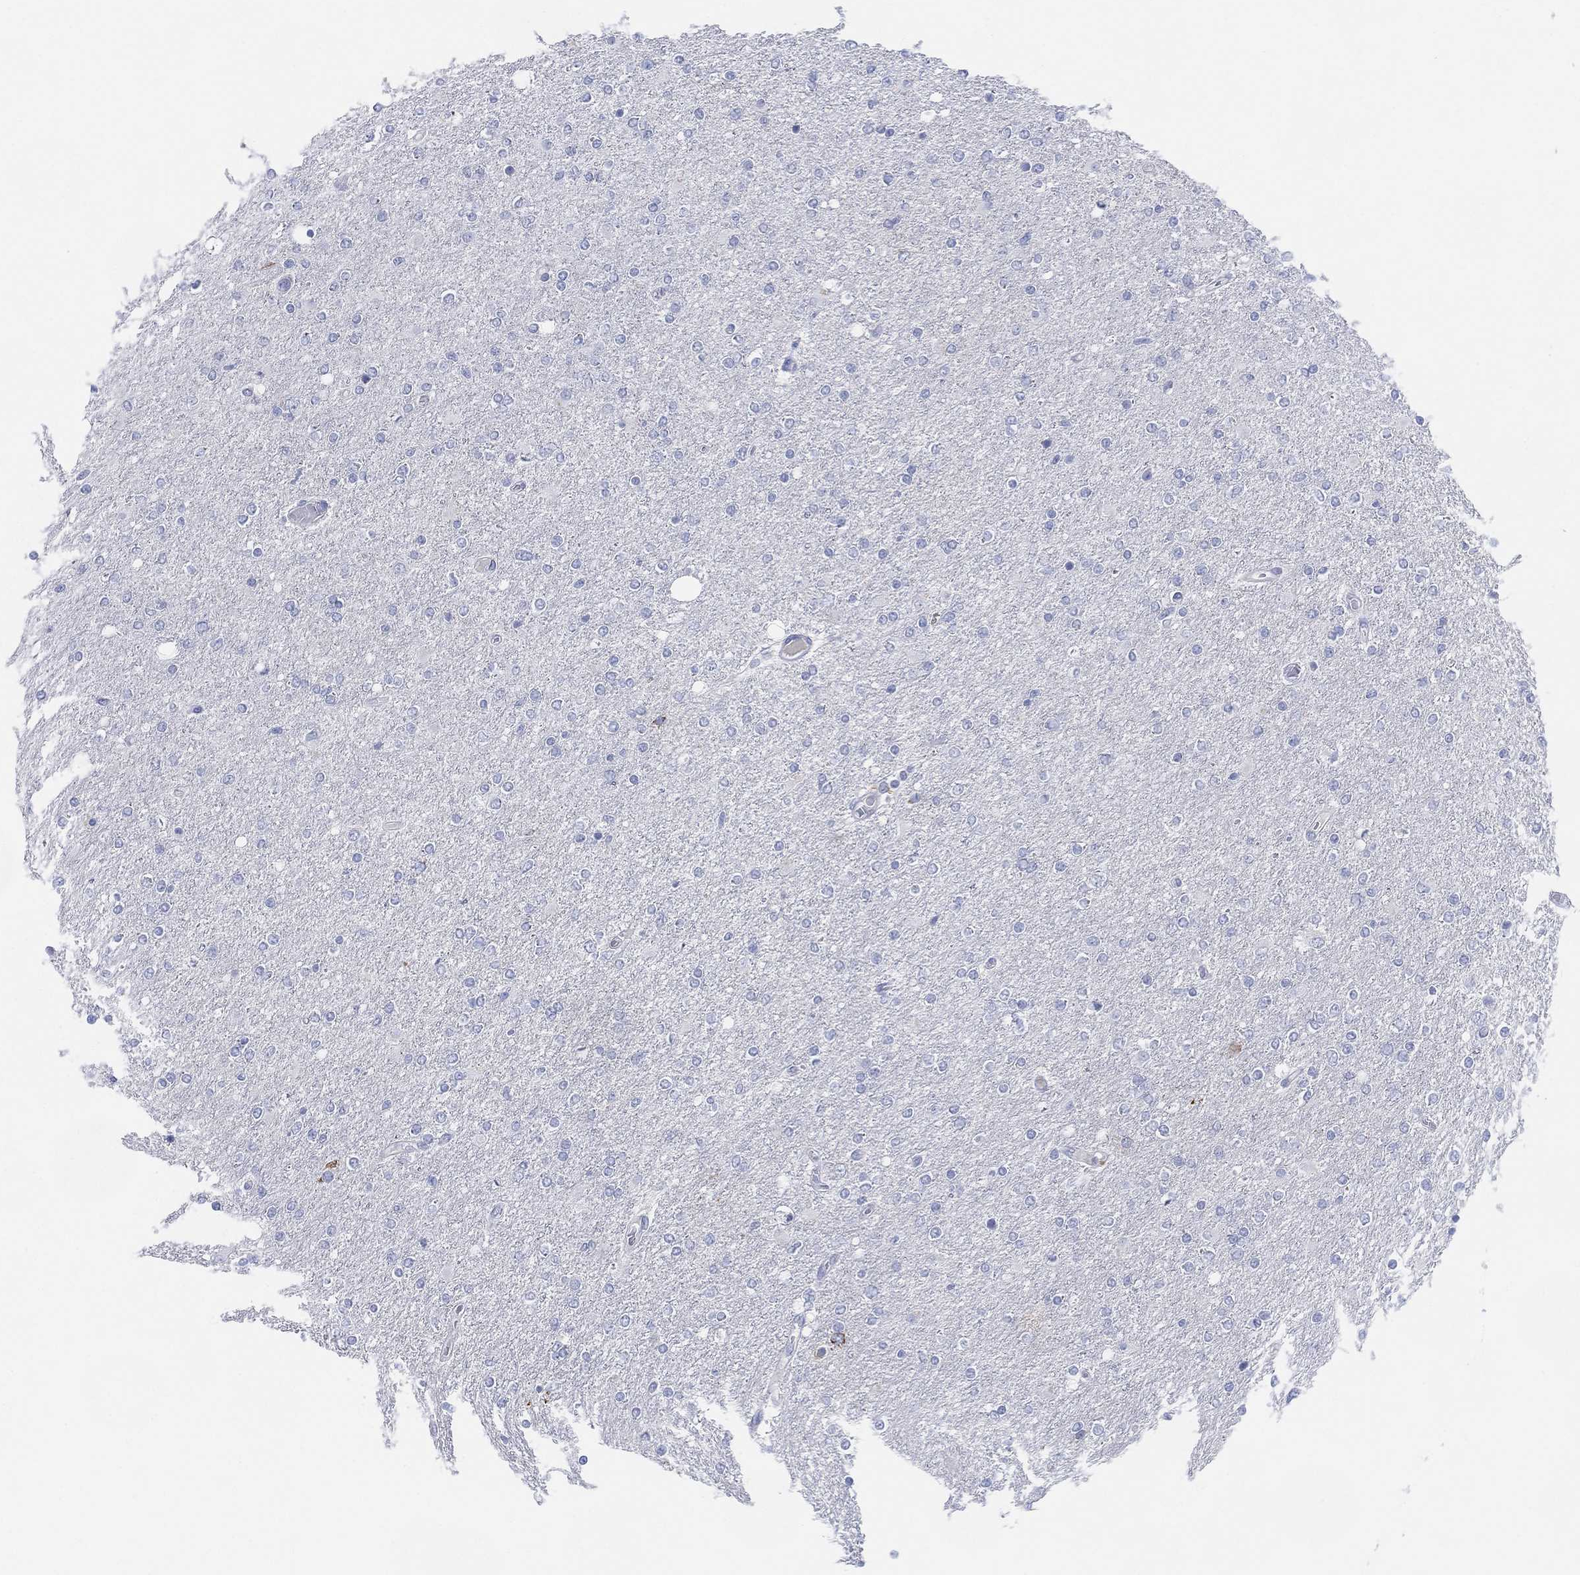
{"staining": {"intensity": "negative", "quantity": "none", "location": "none"}, "tissue": "glioma", "cell_type": "Tumor cells", "image_type": "cancer", "snomed": [{"axis": "morphology", "description": "Glioma, malignant, High grade"}, {"axis": "topography", "description": "Cerebral cortex"}], "caption": "High power microscopy micrograph of an immunohistochemistry (IHC) histopathology image of glioma, revealing no significant expression in tumor cells.", "gene": "ADAD2", "patient": {"sex": "male", "age": 70}}